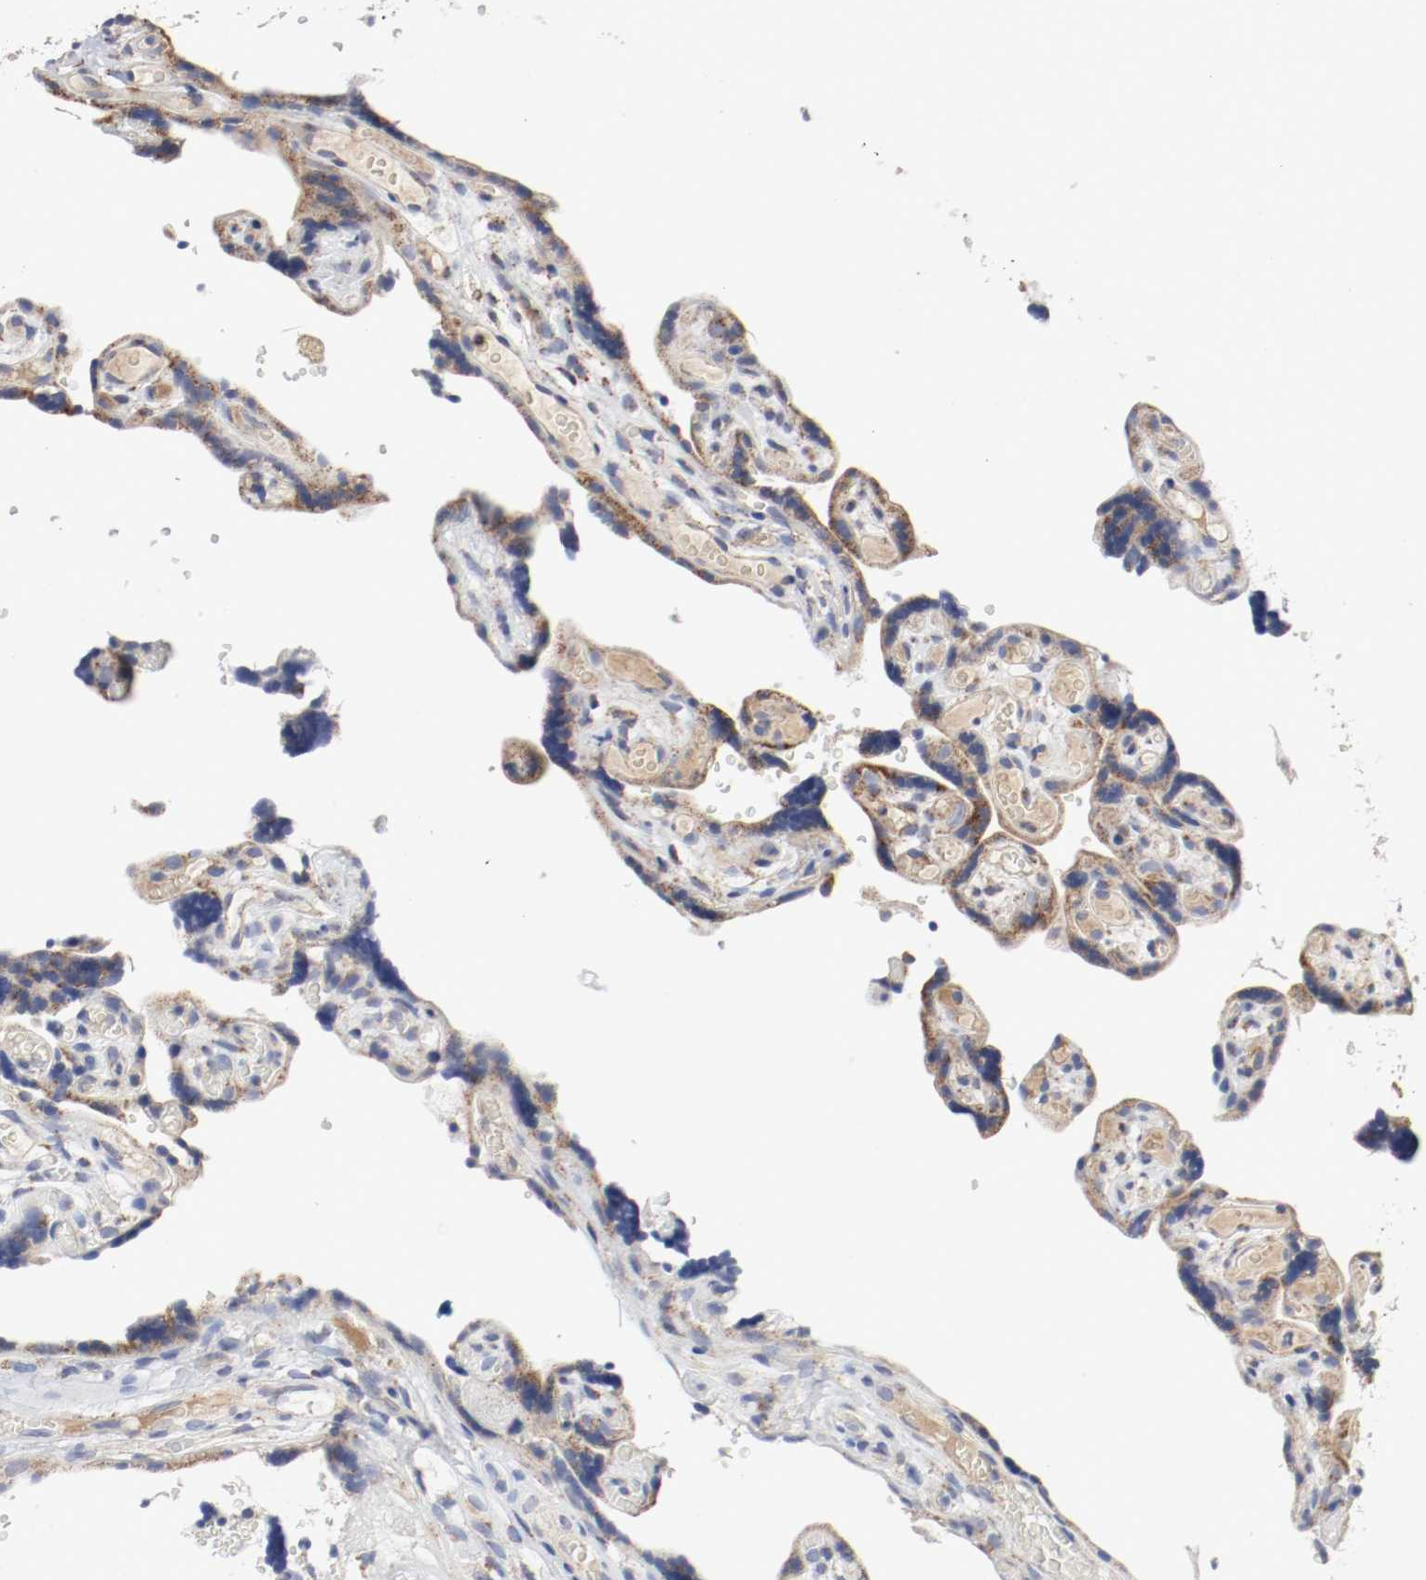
{"staining": {"intensity": "moderate", "quantity": ">75%", "location": "cytoplasmic/membranous"}, "tissue": "placenta", "cell_type": "Decidual cells", "image_type": "normal", "snomed": [{"axis": "morphology", "description": "Normal tissue, NOS"}, {"axis": "topography", "description": "Placenta"}], "caption": "Immunohistochemical staining of unremarkable placenta displays >75% levels of moderate cytoplasmic/membranous protein staining in about >75% of decidual cells.", "gene": "AFG3L2", "patient": {"sex": "female", "age": 30}}